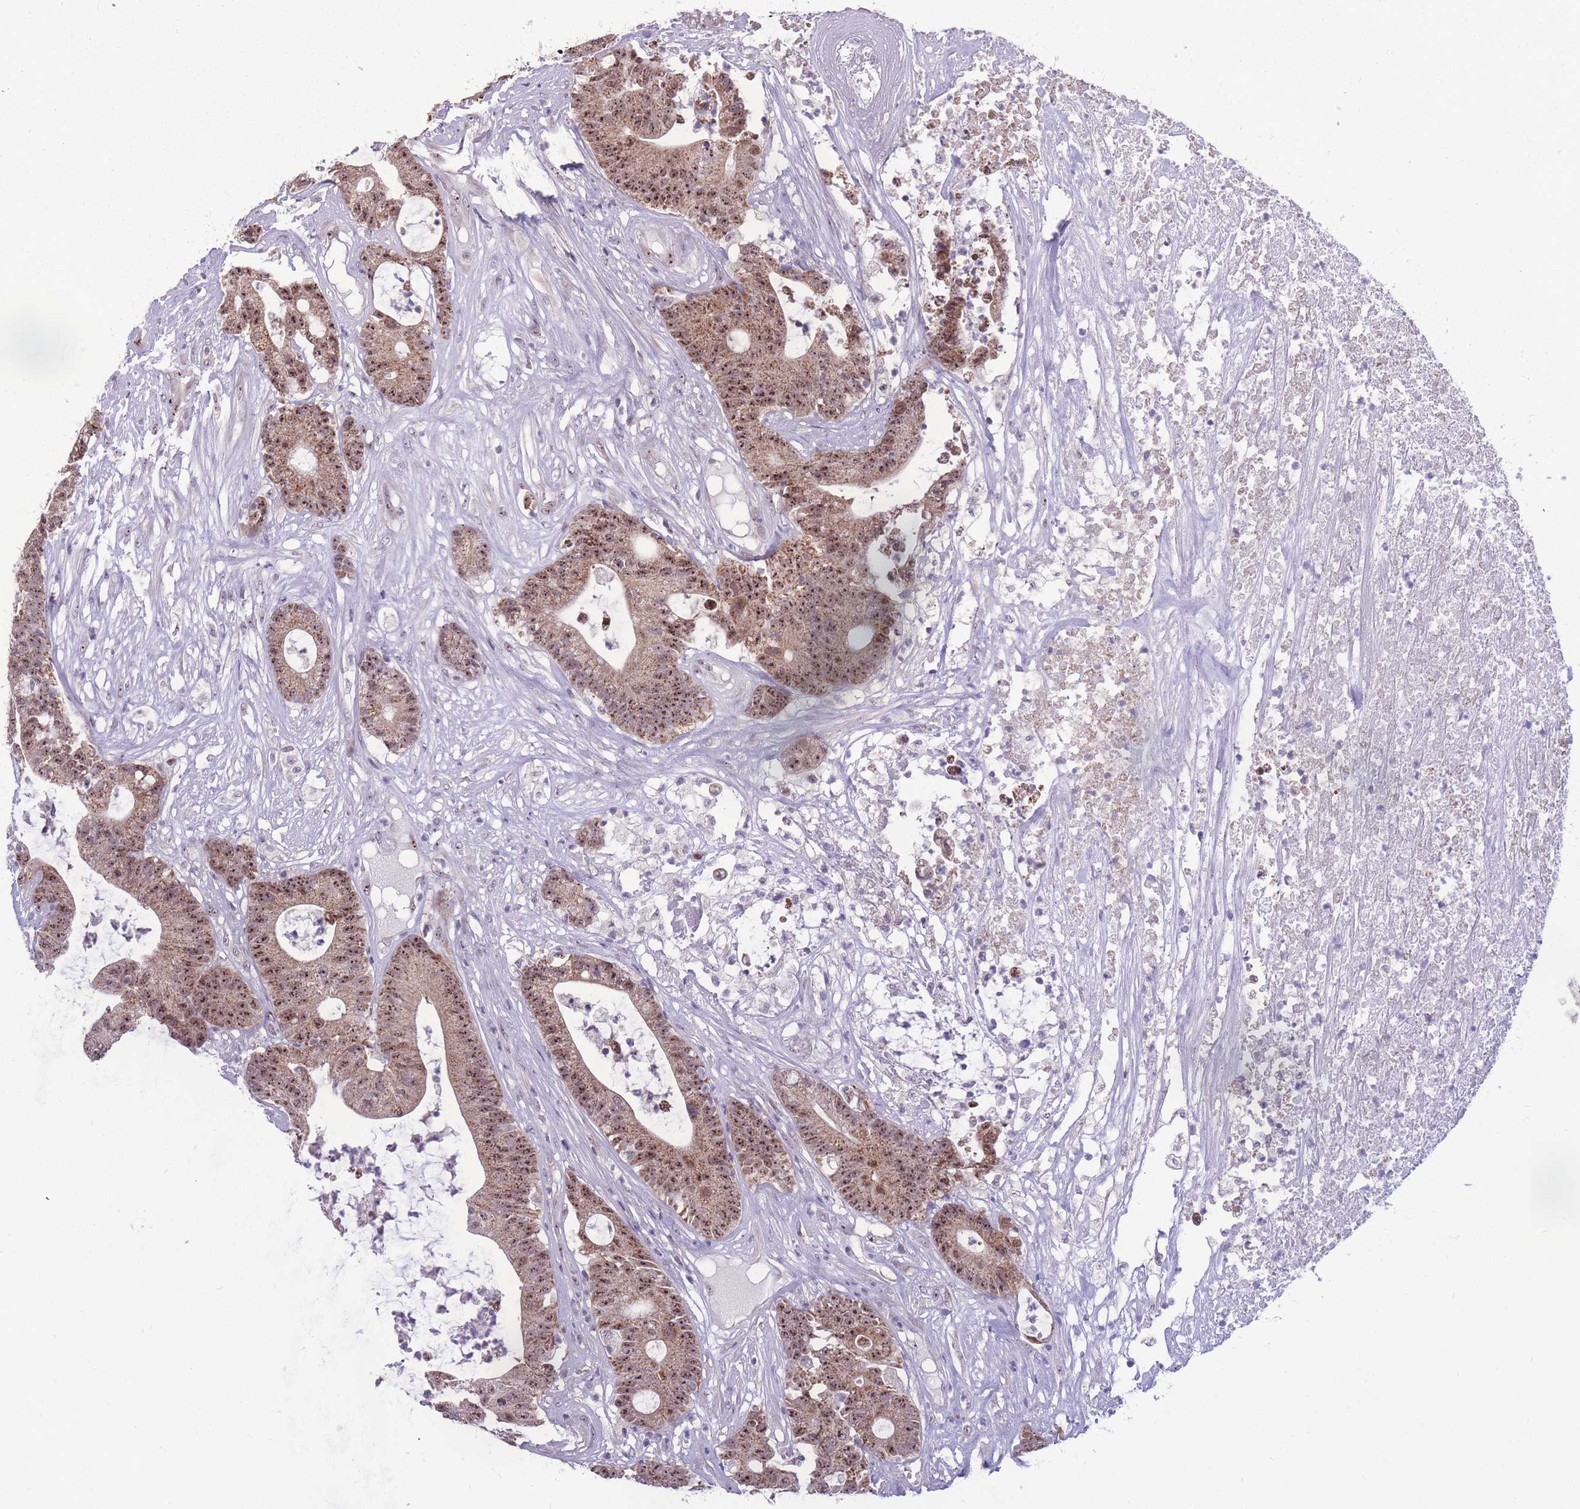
{"staining": {"intensity": "strong", "quantity": ">75%", "location": "cytoplasmic/membranous,nuclear"}, "tissue": "colorectal cancer", "cell_type": "Tumor cells", "image_type": "cancer", "snomed": [{"axis": "morphology", "description": "Adenocarcinoma, NOS"}, {"axis": "topography", "description": "Colon"}], "caption": "Brown immunohistochemical staining in human colorectal cancer demonstrates strong cytoplasmic/membranous and nuclear positivity in about >75% of tumor cells. (IHC, brightfield microscopy, high magnification).", "gene": "MCIDAS", "patient": {"sex": "female", "age": 84}}